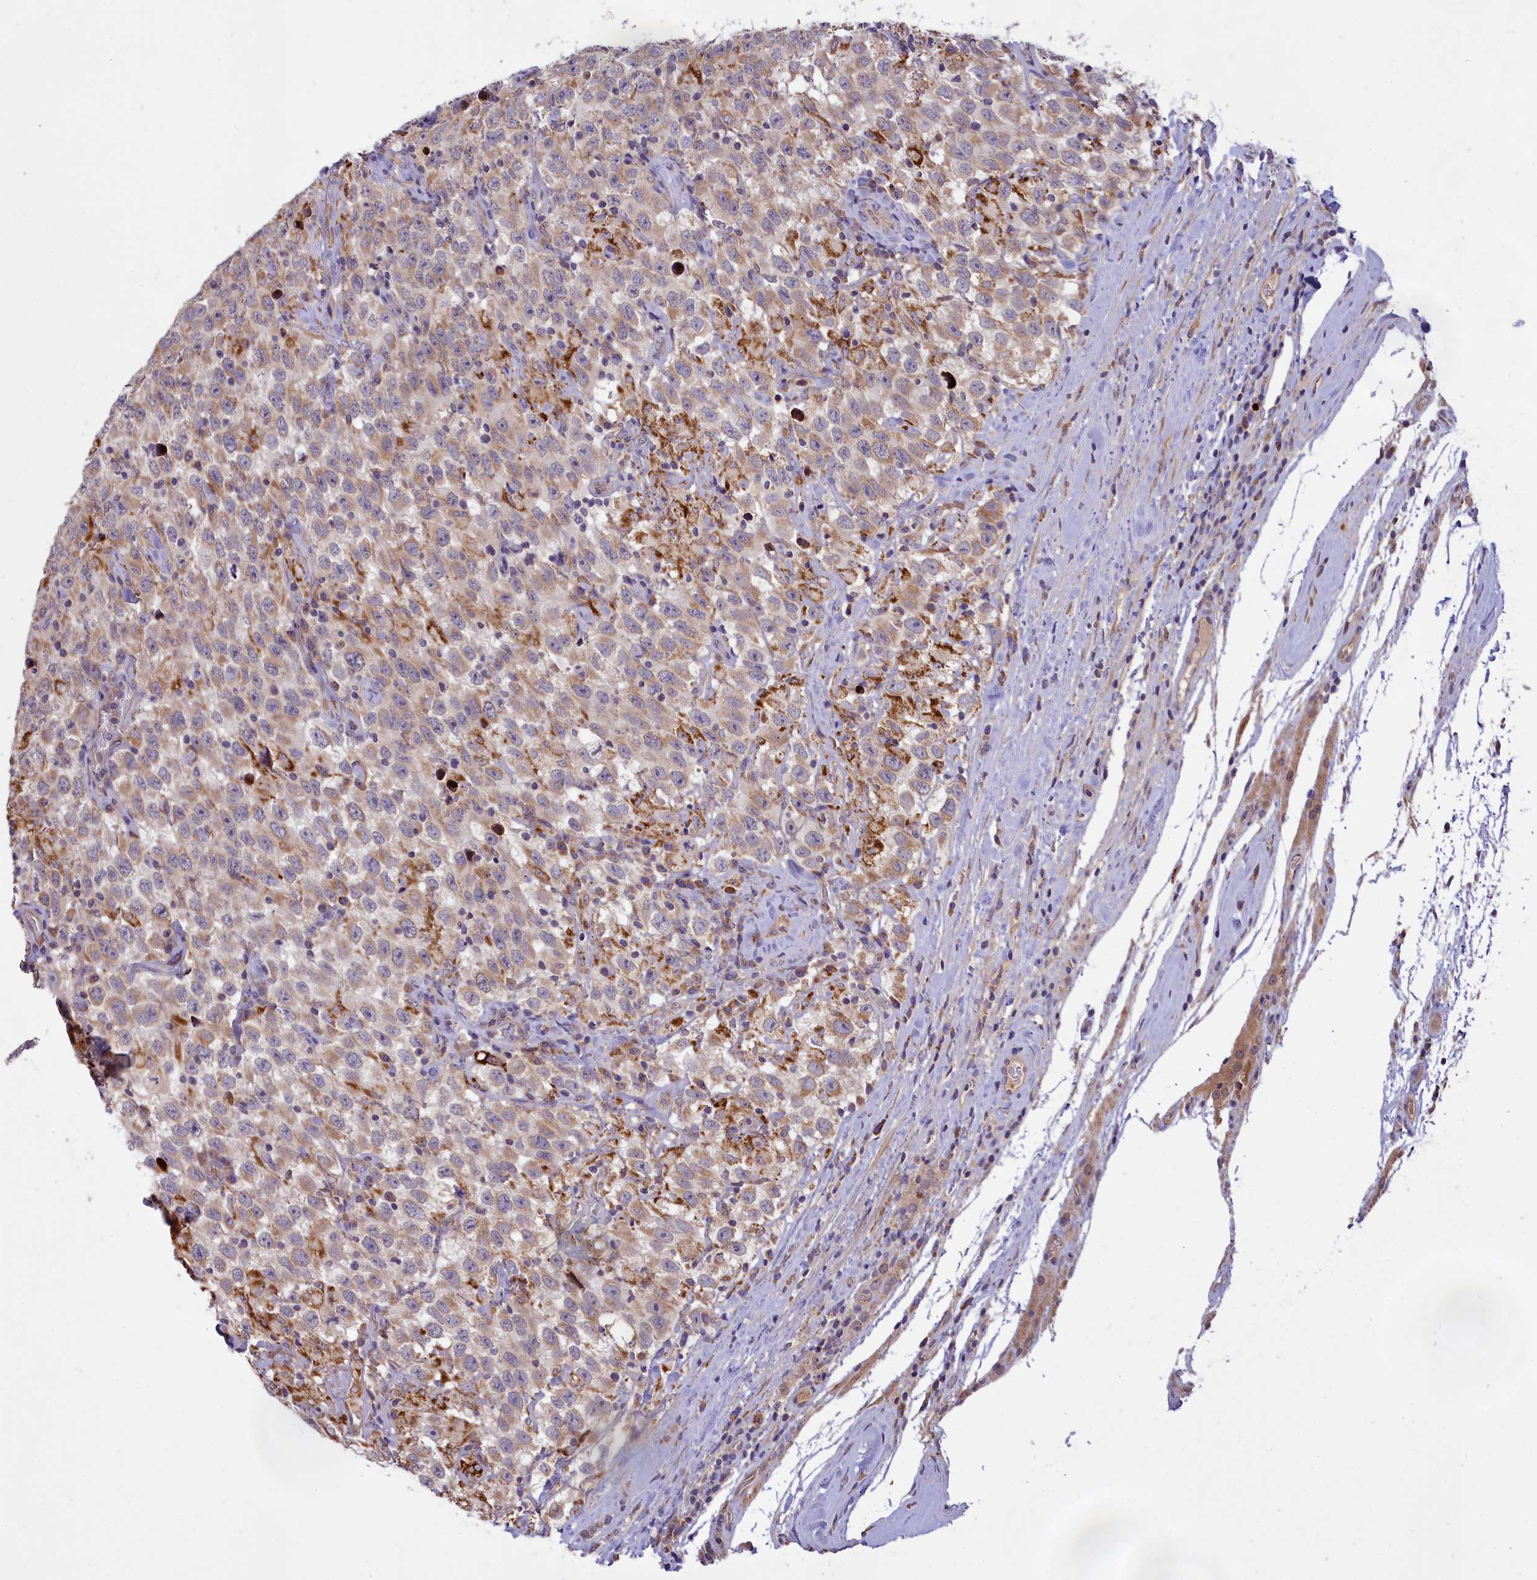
{"staining": {"intensity": "weak", "quantity": "25%-75%", "location": "cytoplasmic/membranous"}, "tissue": "testis cancer", "cell_type": "Tumor cells", "image_type": "cancer", "snomed": [{"axis": "morphology", "description": "Seminoma, NOS"}, {"axis": "topography", "description": "Testis"}], "caption": "Immunohistochemical staining of testis cancer (seminoma) reveals weak cytoplasmic/membranous protein expression in approximately 25%-75% of tumor cells.", "gene": "MEMO1", "patient": {"sex": "male", "age": 41}}